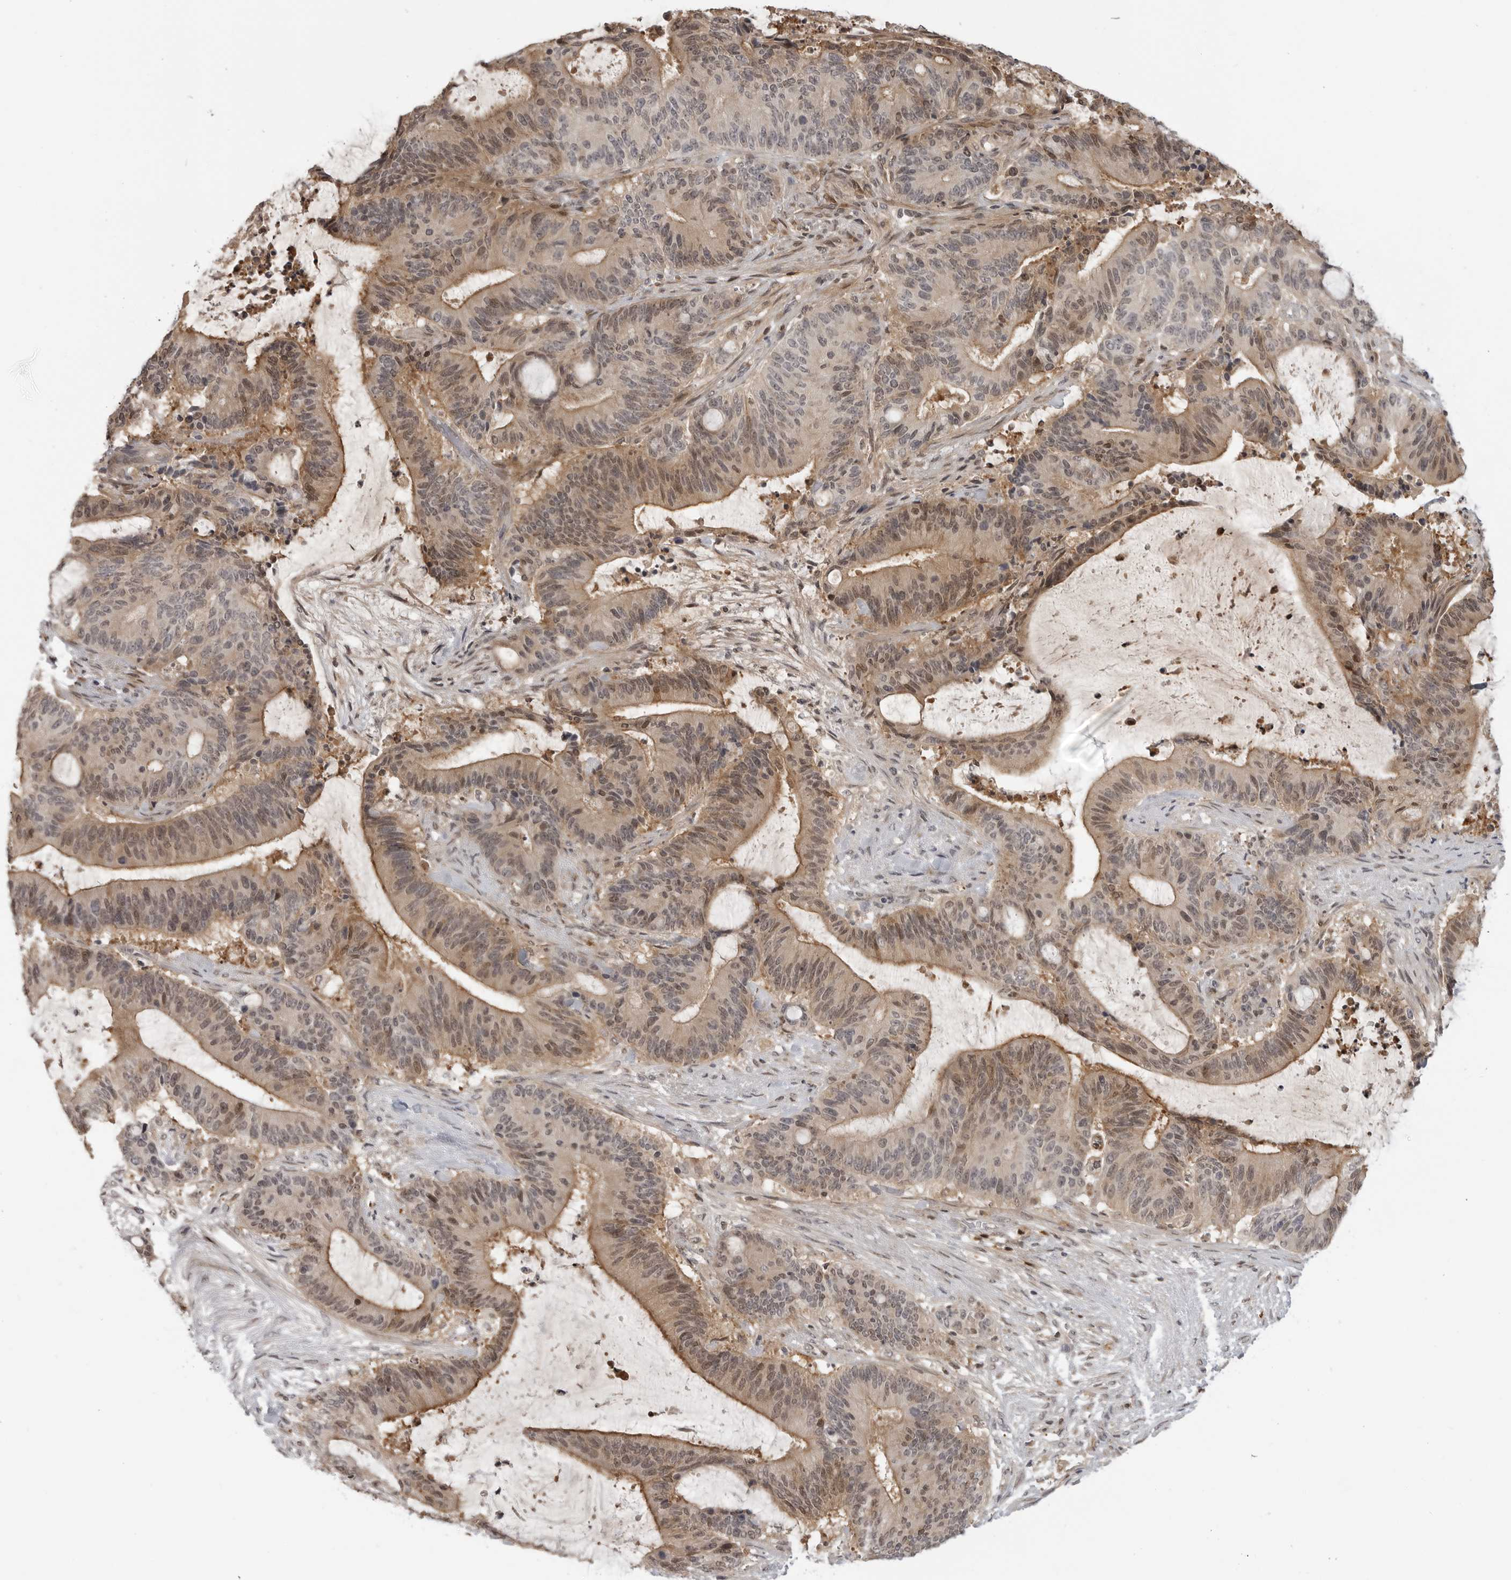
{"staining": {"intensity": "weak", "quantity": ">75%", "location": "cytoplasmic/membranous,nuclear"}, "tissue": "liver cancer", "cell_type": "Tumor cells", "image_type": "cancer", "snomed": [{"axis": "morphology", "description": "Normal tissue, NOS"}, {"axis": "morphology", "description": "Cholangiocarcinoma"}, {"axis": "topography", "description": "Liver"}, {"axis": "topography", "description": "Peripheral nerve tissue"}], "caption": "Human cholangiocarcinoma (liver) stained for a protein (brown) reveals weak cytoplasmic/membranous and nuclear positive positivity in about >75% of tumor cells.", "gene": "CTIF", "patient": {"sex": "female", "age": 73}}